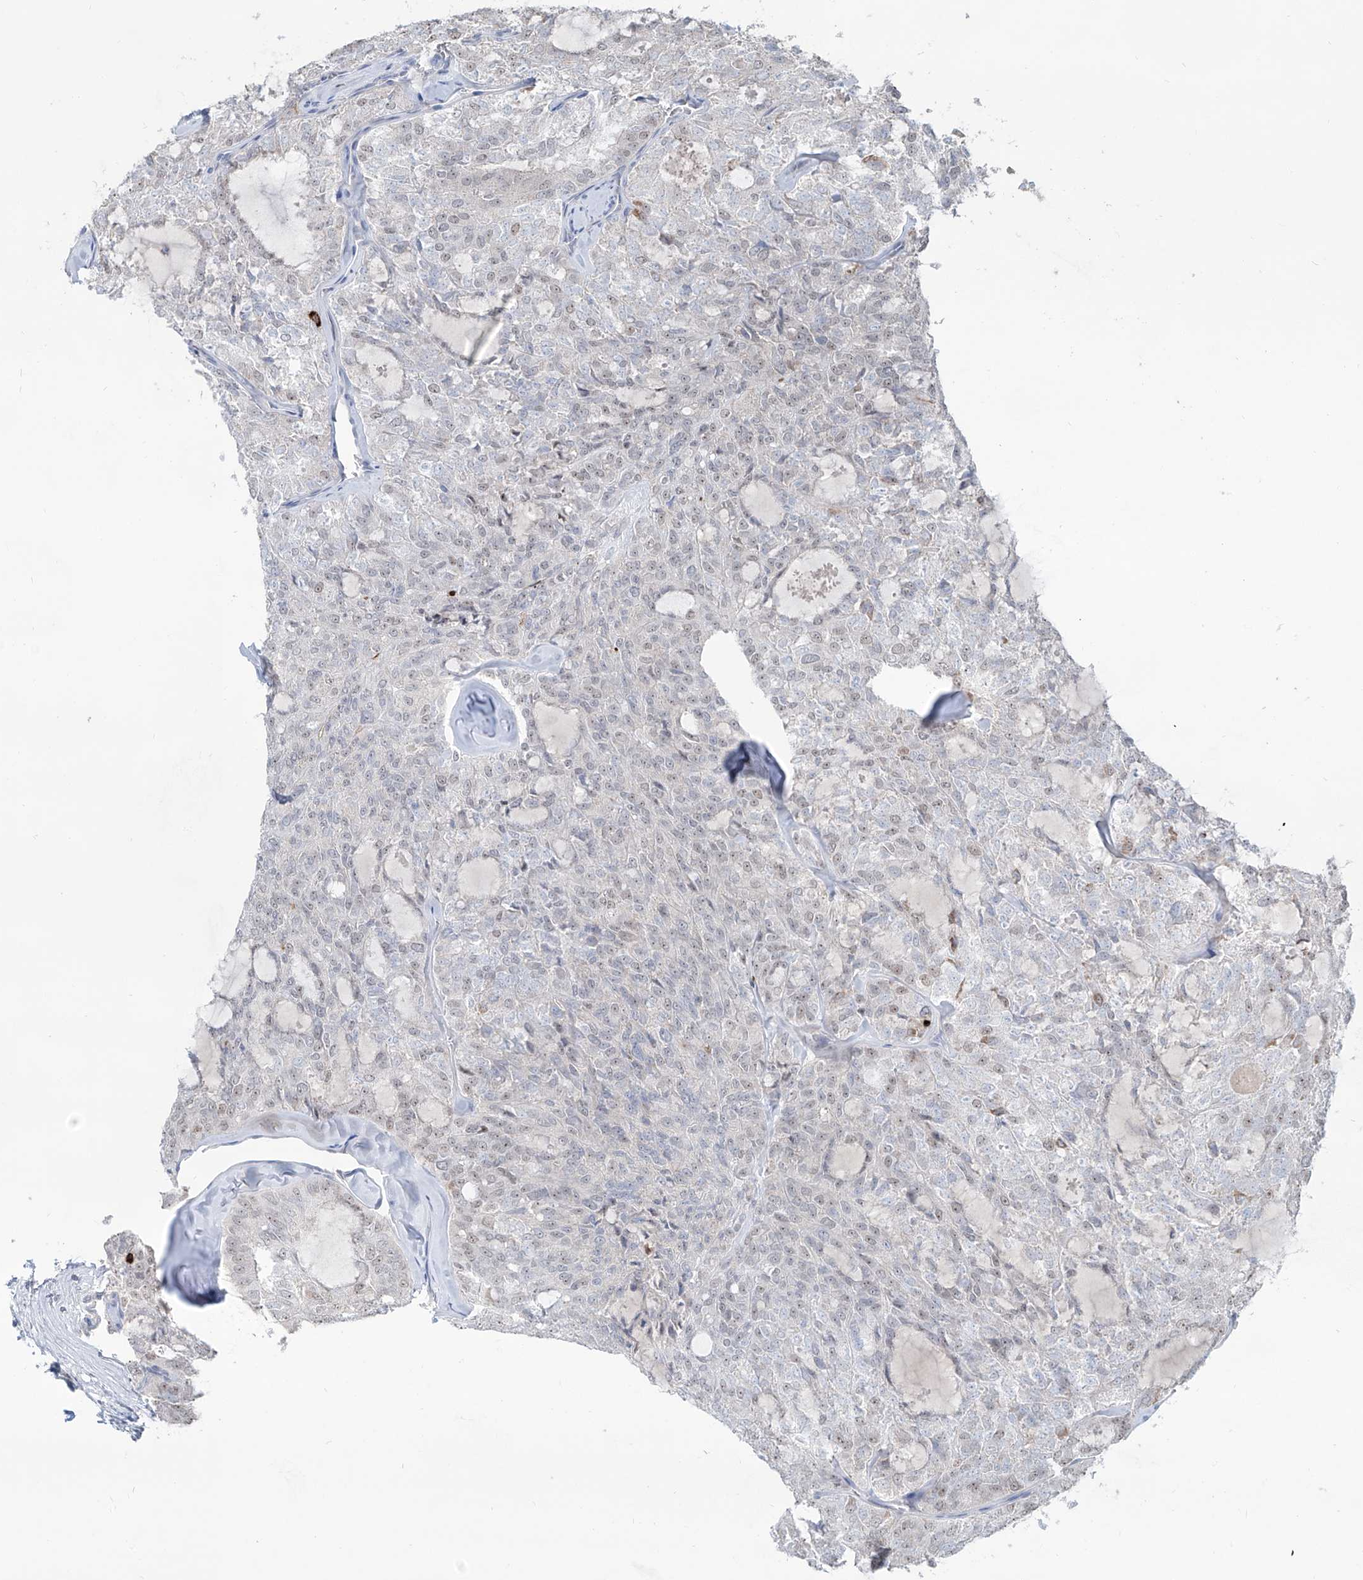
{"staining": {"intensity": "weak", "quantity": "<25%", "location": "nuclear"}, "tissue": "thyroid cancer", "cell_type": "Tumor cells", "image_type": "cancer", "snomed": [{"axis": "morphology", "description": "Follicular adenoma carcinoma, NOS"}, {"axis": "topography", "description": "Thyroid gland"}], "caption": "A micrograph of human thyroid cancer is negative for staining in tumor cells.", "gene": "ZBTB48", "patient": {"sex": "male", "age": 75}}